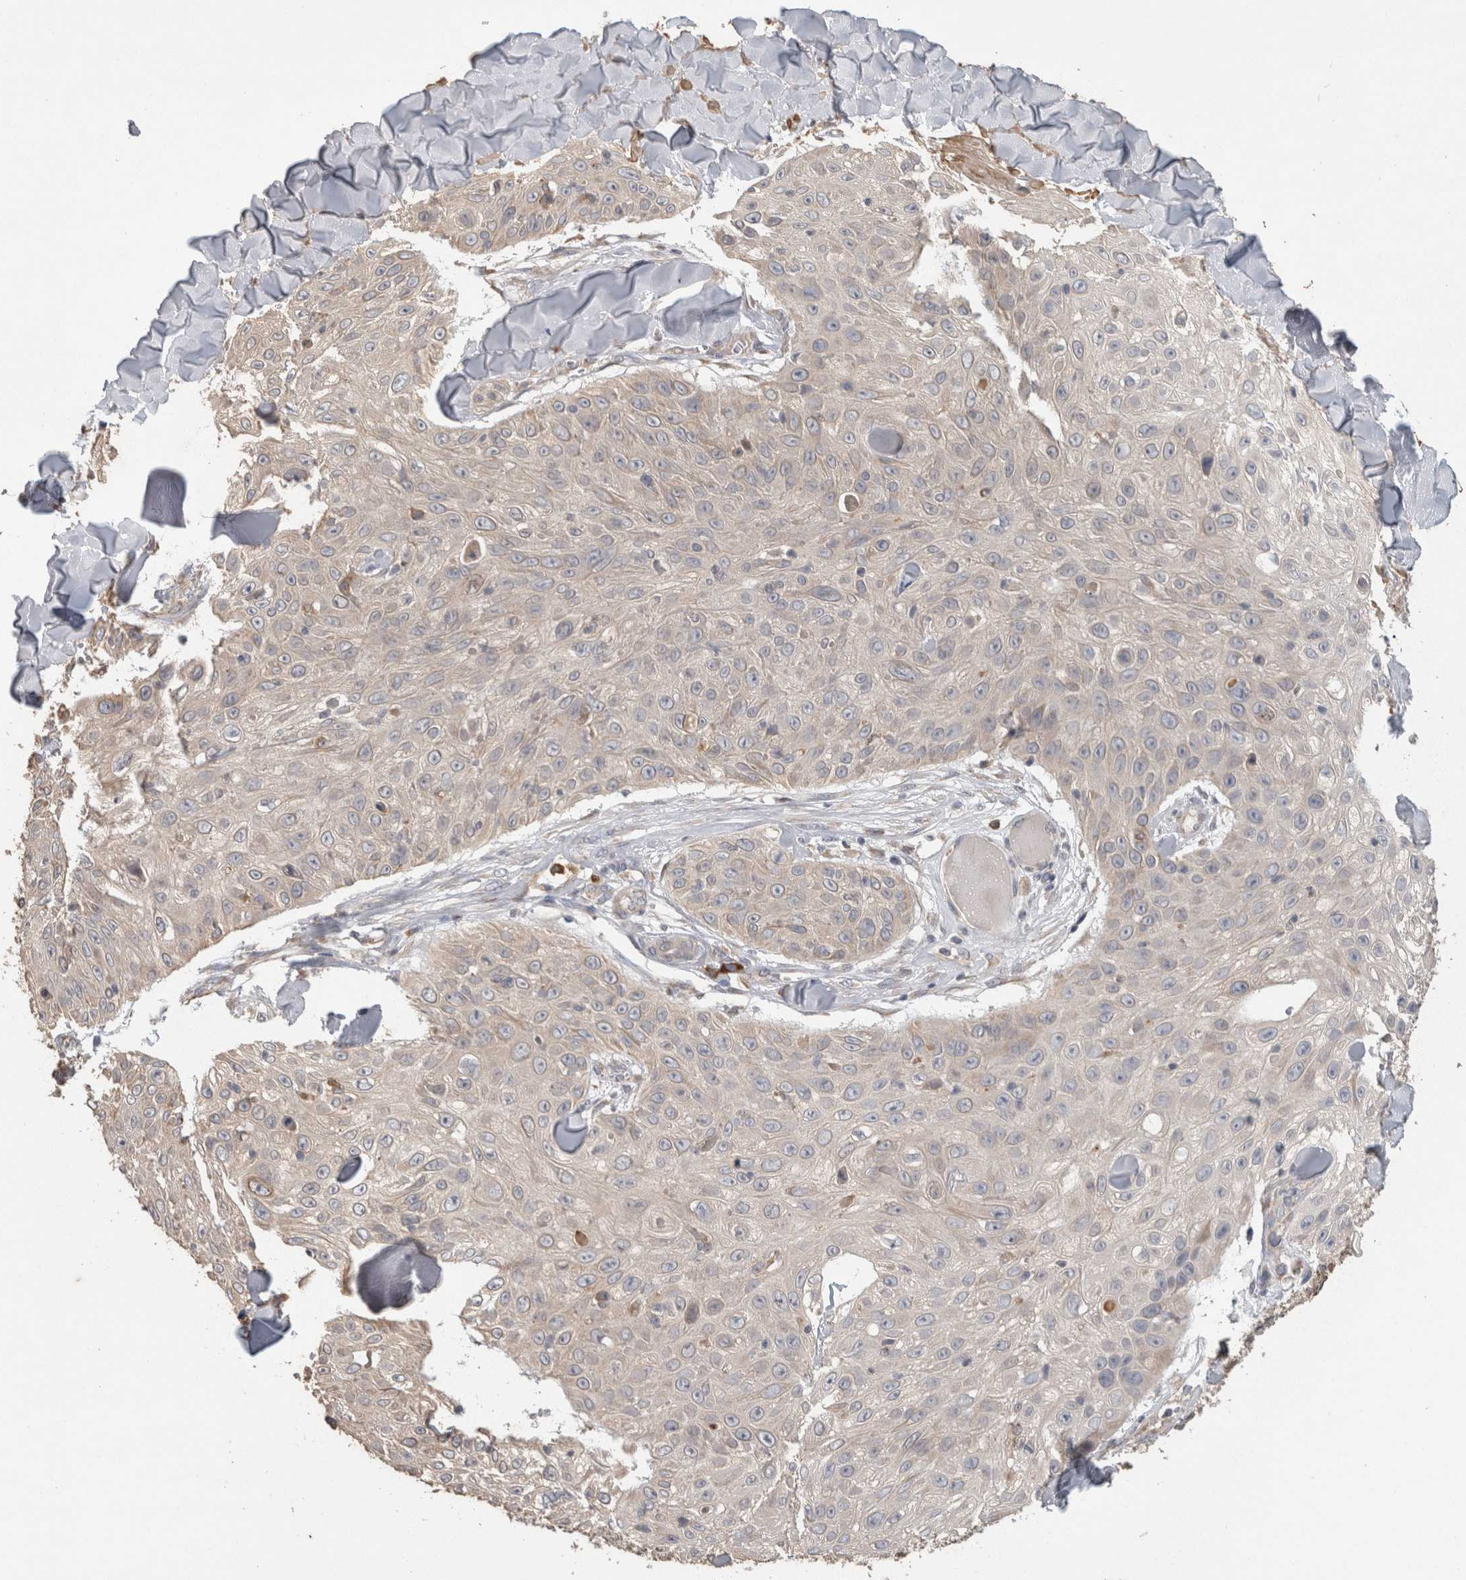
{"staining": {"intensity": "weak", "quantity": "25%-75%", "location": "cytoplasmic/membranous"}, "tissue": "skin cancer", "cell_type": "Tumor cells", "image_type": "cancer", "snomed": [{"axis": "morphology", "description": "Squamous cell carcinoma, NOS"}, {"axis": "topography", "description": "Skin"}], "caption": "Immunohistochemistry (IHC) (DAB (3,3'-diaminobenzidine)) staining of skin cancer (squamous cell carcinoma) reveals weak cytoplasmic/membranous protein staining in about 25%-75% of tumor cells.", "gene": "ADGRL3", "patient": {"sex": "male", "age": 86}}